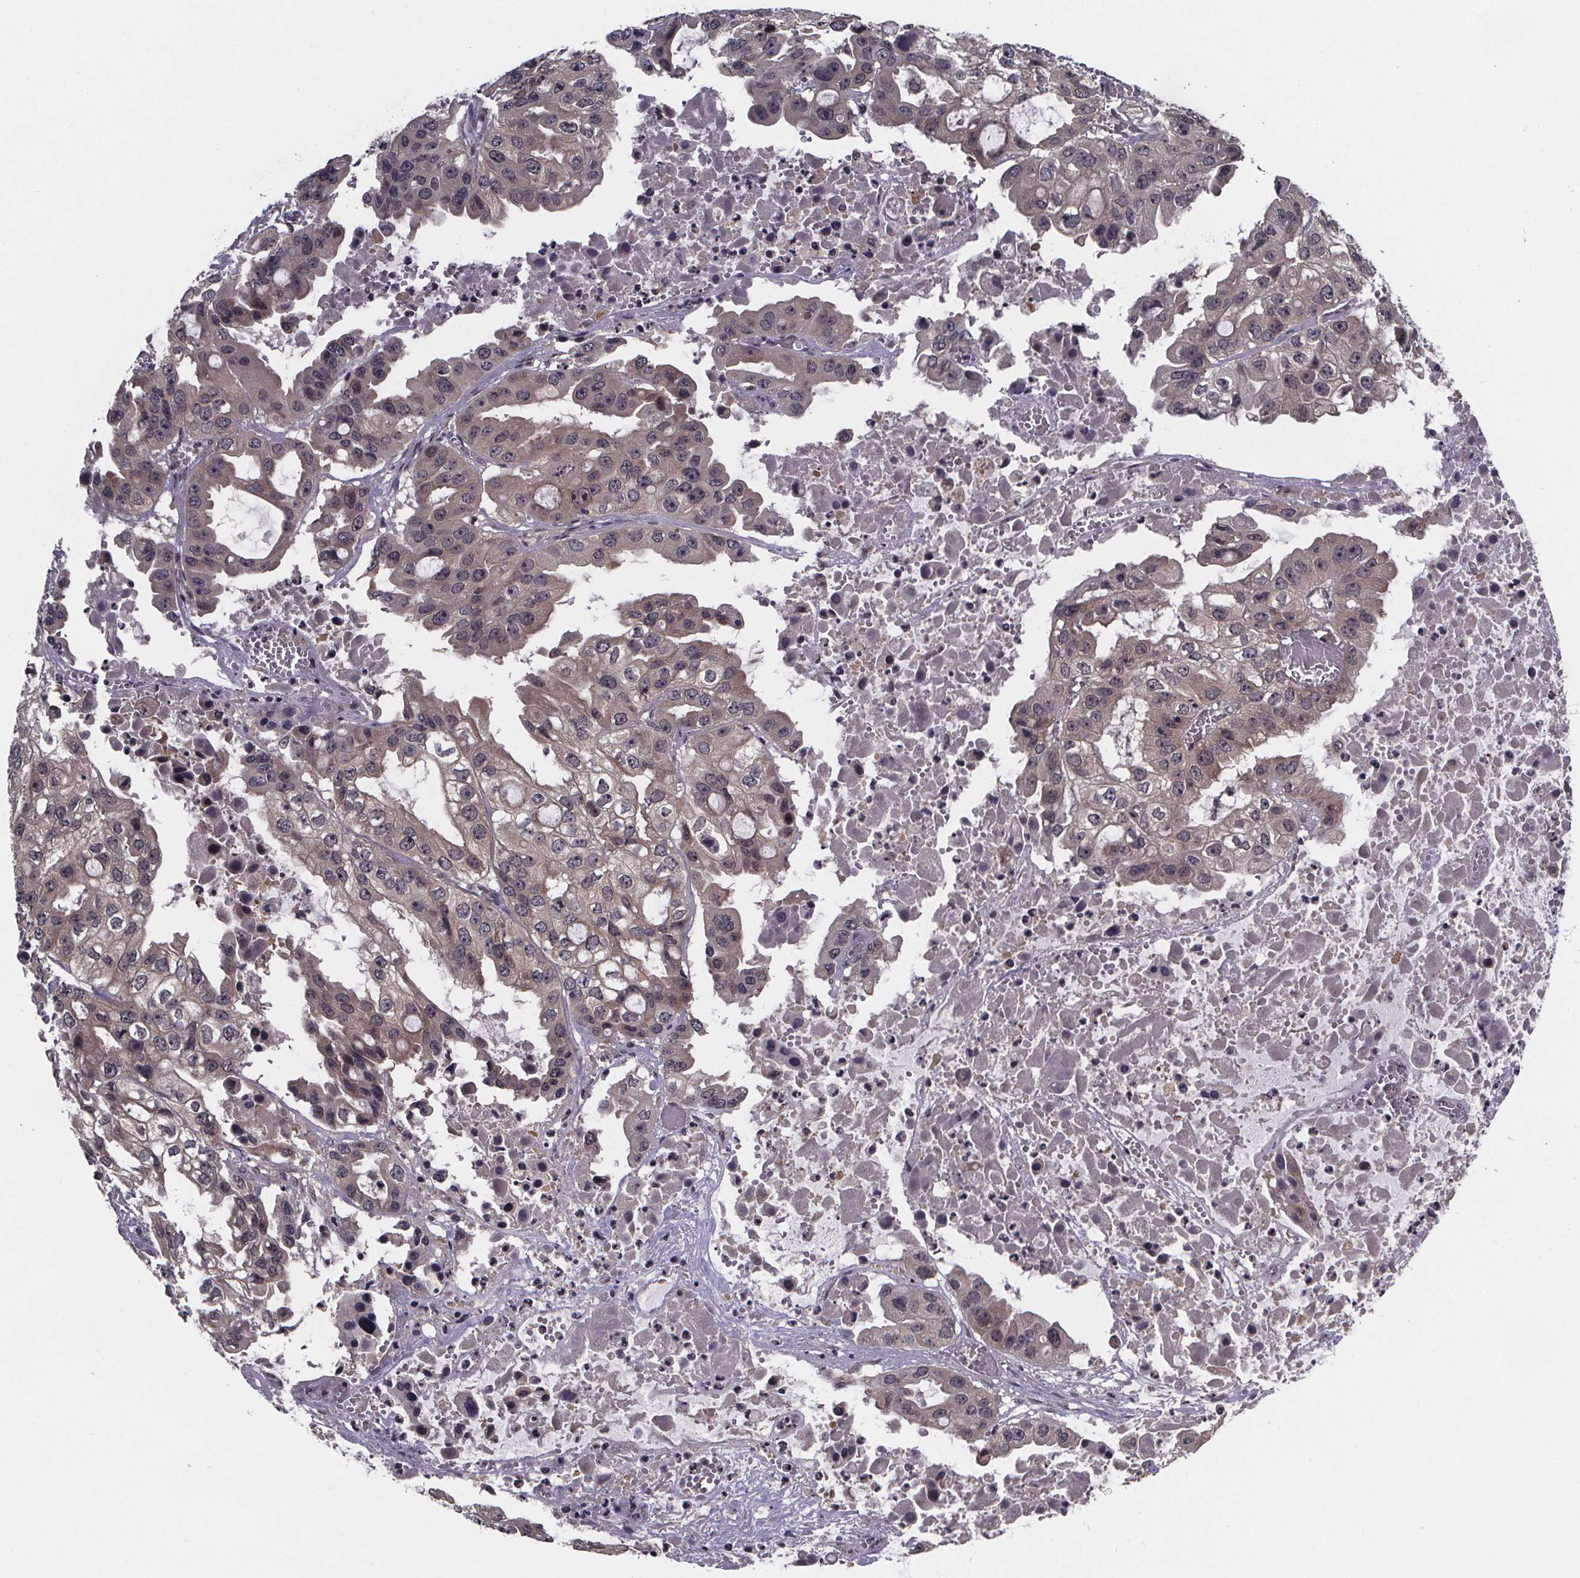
{"staining": {"intensity": "weak", "quantity": "25%-75%", "location": "cytoplasmic/membranous"}, "tissue": "ovarian cancer", "cell_type": "Tumor cells", "image_type": "cancer", "snomed": [{"axis": "morphology", "description": "Cystadenocarcinoma, serous, NOS"}, {"axis": "topography", "description": "Ovary"}], "caption": "Ovarian cancer (serous cystadenocarcinoma) stained with a brown dye displays weak cytoplasmic/membranous positive staining in approximately 25%-75% of tumor cells.", "gene": "FN3KRP", "patient": {"sex": "female", "age": 56}}